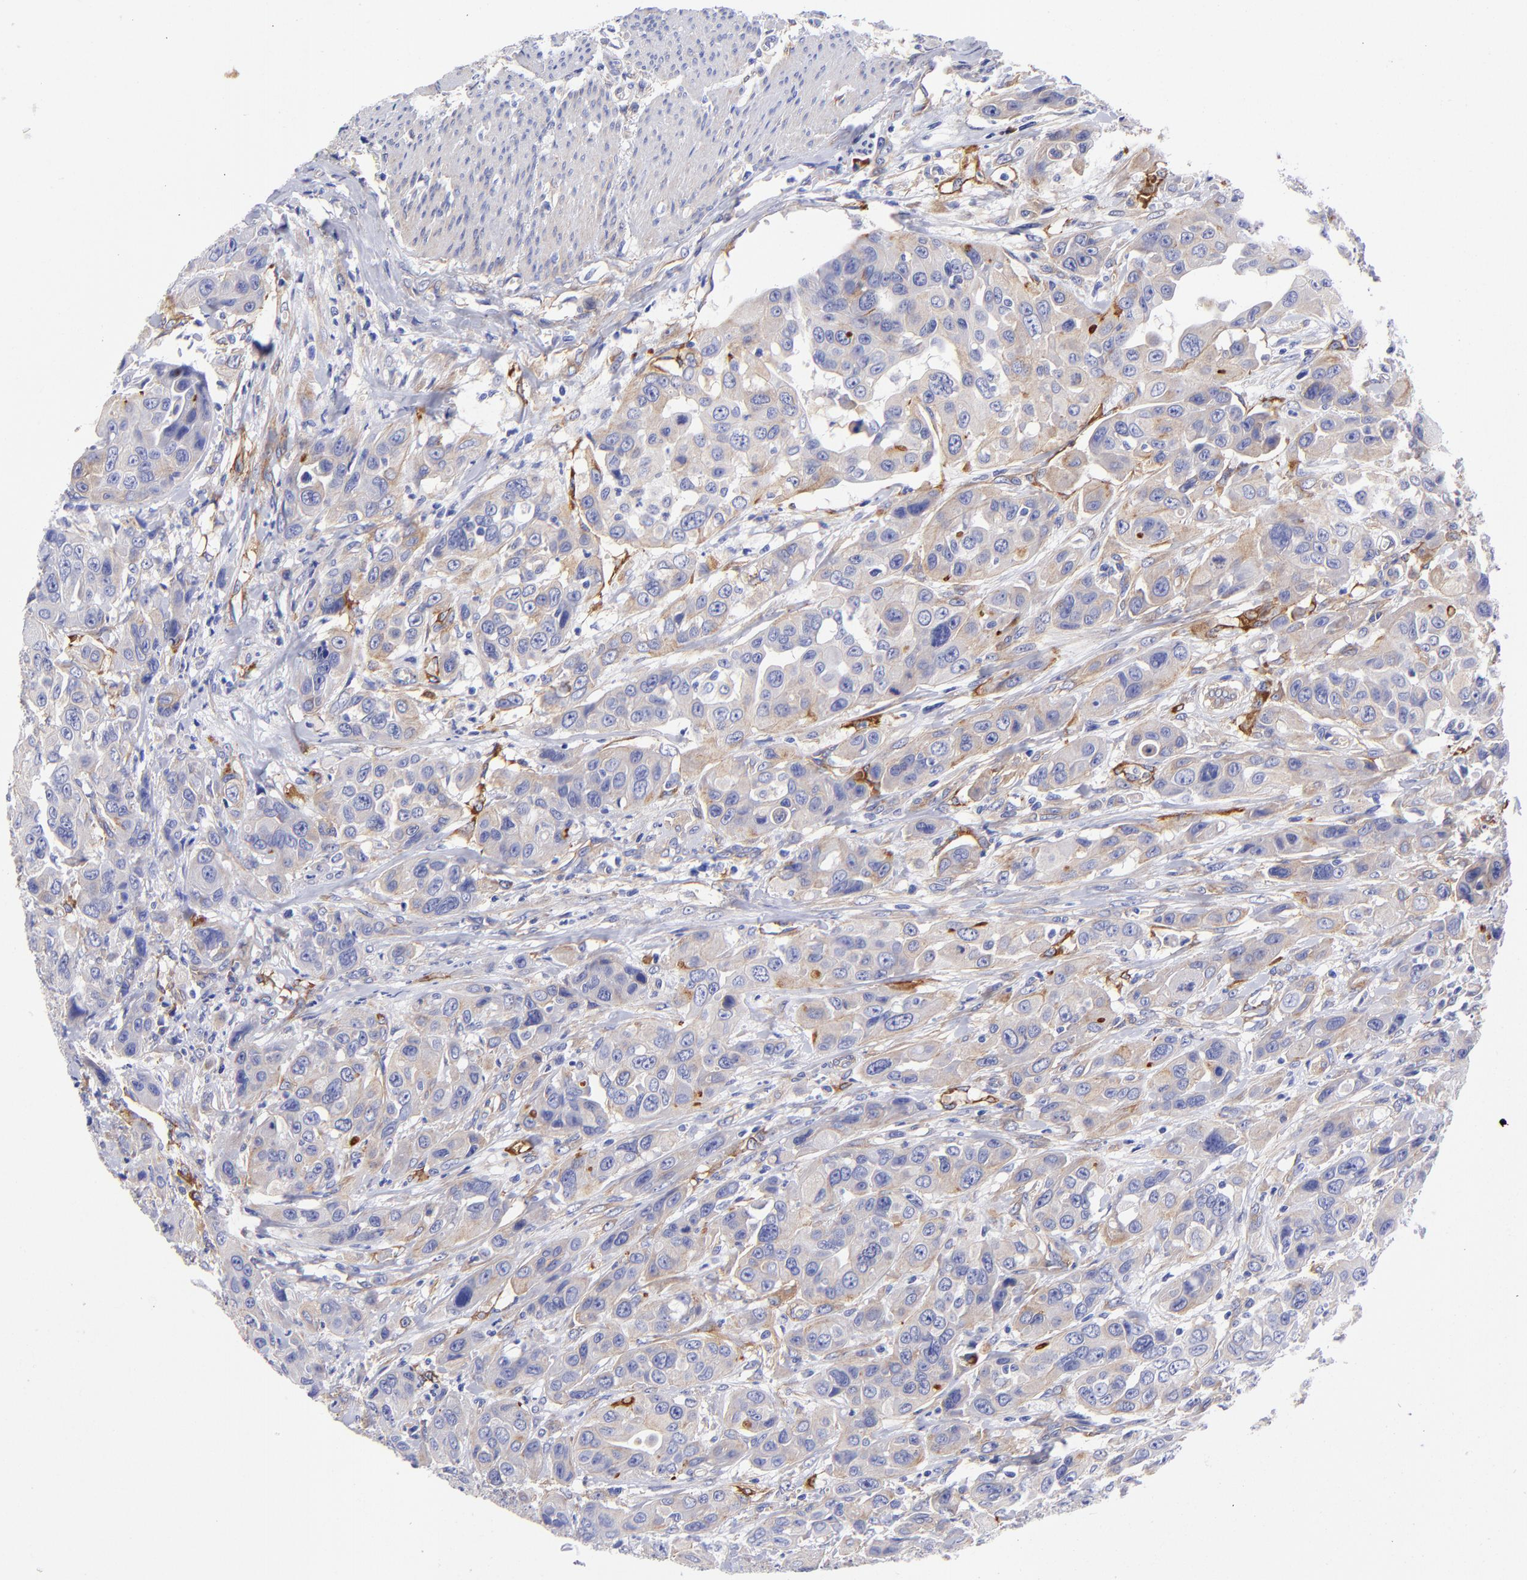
{"staining": {"intensity": "moderate", "quantity": "<25%", "location": "cytoplasmic/membranous"}, "tissue": "urothelial cancer", "cell_type": "Tumor cells", "image_type": "cancer", "snomed": [{"axis": "morphology", "description": "Urothelial carcinoma, High grade"}, {"axis": "topography", "description": "Urinary bladder"}], "caption": "High-magnification brightfield microscopy of urothelial carcinoma (high-grade) stained with DAB (brown) and counterstained with hematoxylin (blue). tumor cells exhibit moderate cytoplasmic/membranous expression is identified in about<25% of cells.", "gene": "PPFIBP1", "patient": {"sex": "male", "age": 73}}